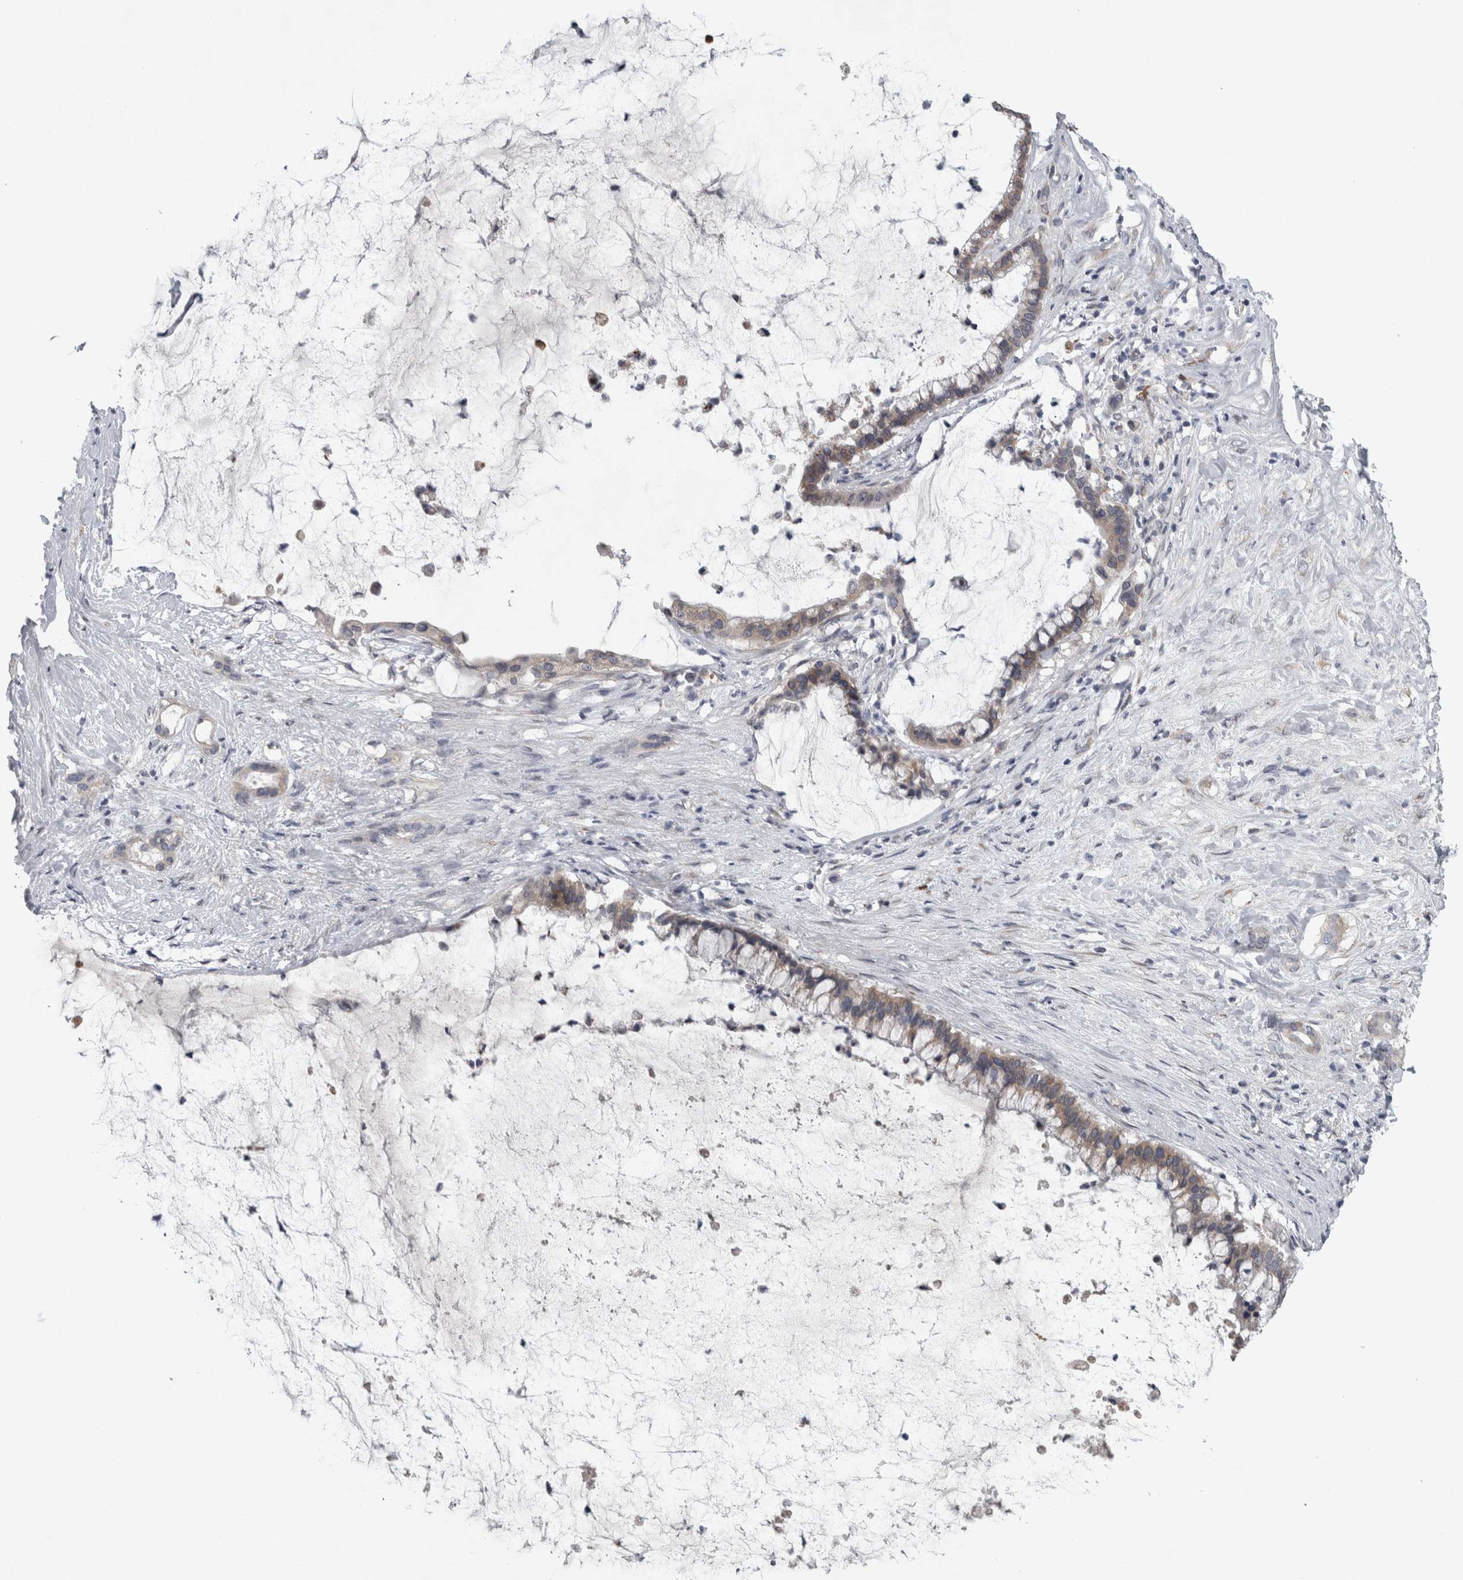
{"staining": {"intensity": "moderate", "quantity": ">75%", "location": "cytoplasmic/membranous"}, "tissue": "pancreatic cancer", "cell_type": "Tumor cells", "image_type": "cancer", "snomed": [{"axis": "morphology", "description": "Adenocarcinoma, NOS"}, {"axis": "topography", "description": "Pancreas"}], "caption": "High-magnification brightfield microscopy of pancreatic cancer stained with DAB (brown) and counterstained with hematoxylin (blue). tumor cells exhibit moderate cytoplasmic/membranous positivity is present in about>75% of cells.", "gene": "SIGMAR1", "patient": {"sex": "male", "age": 41}}